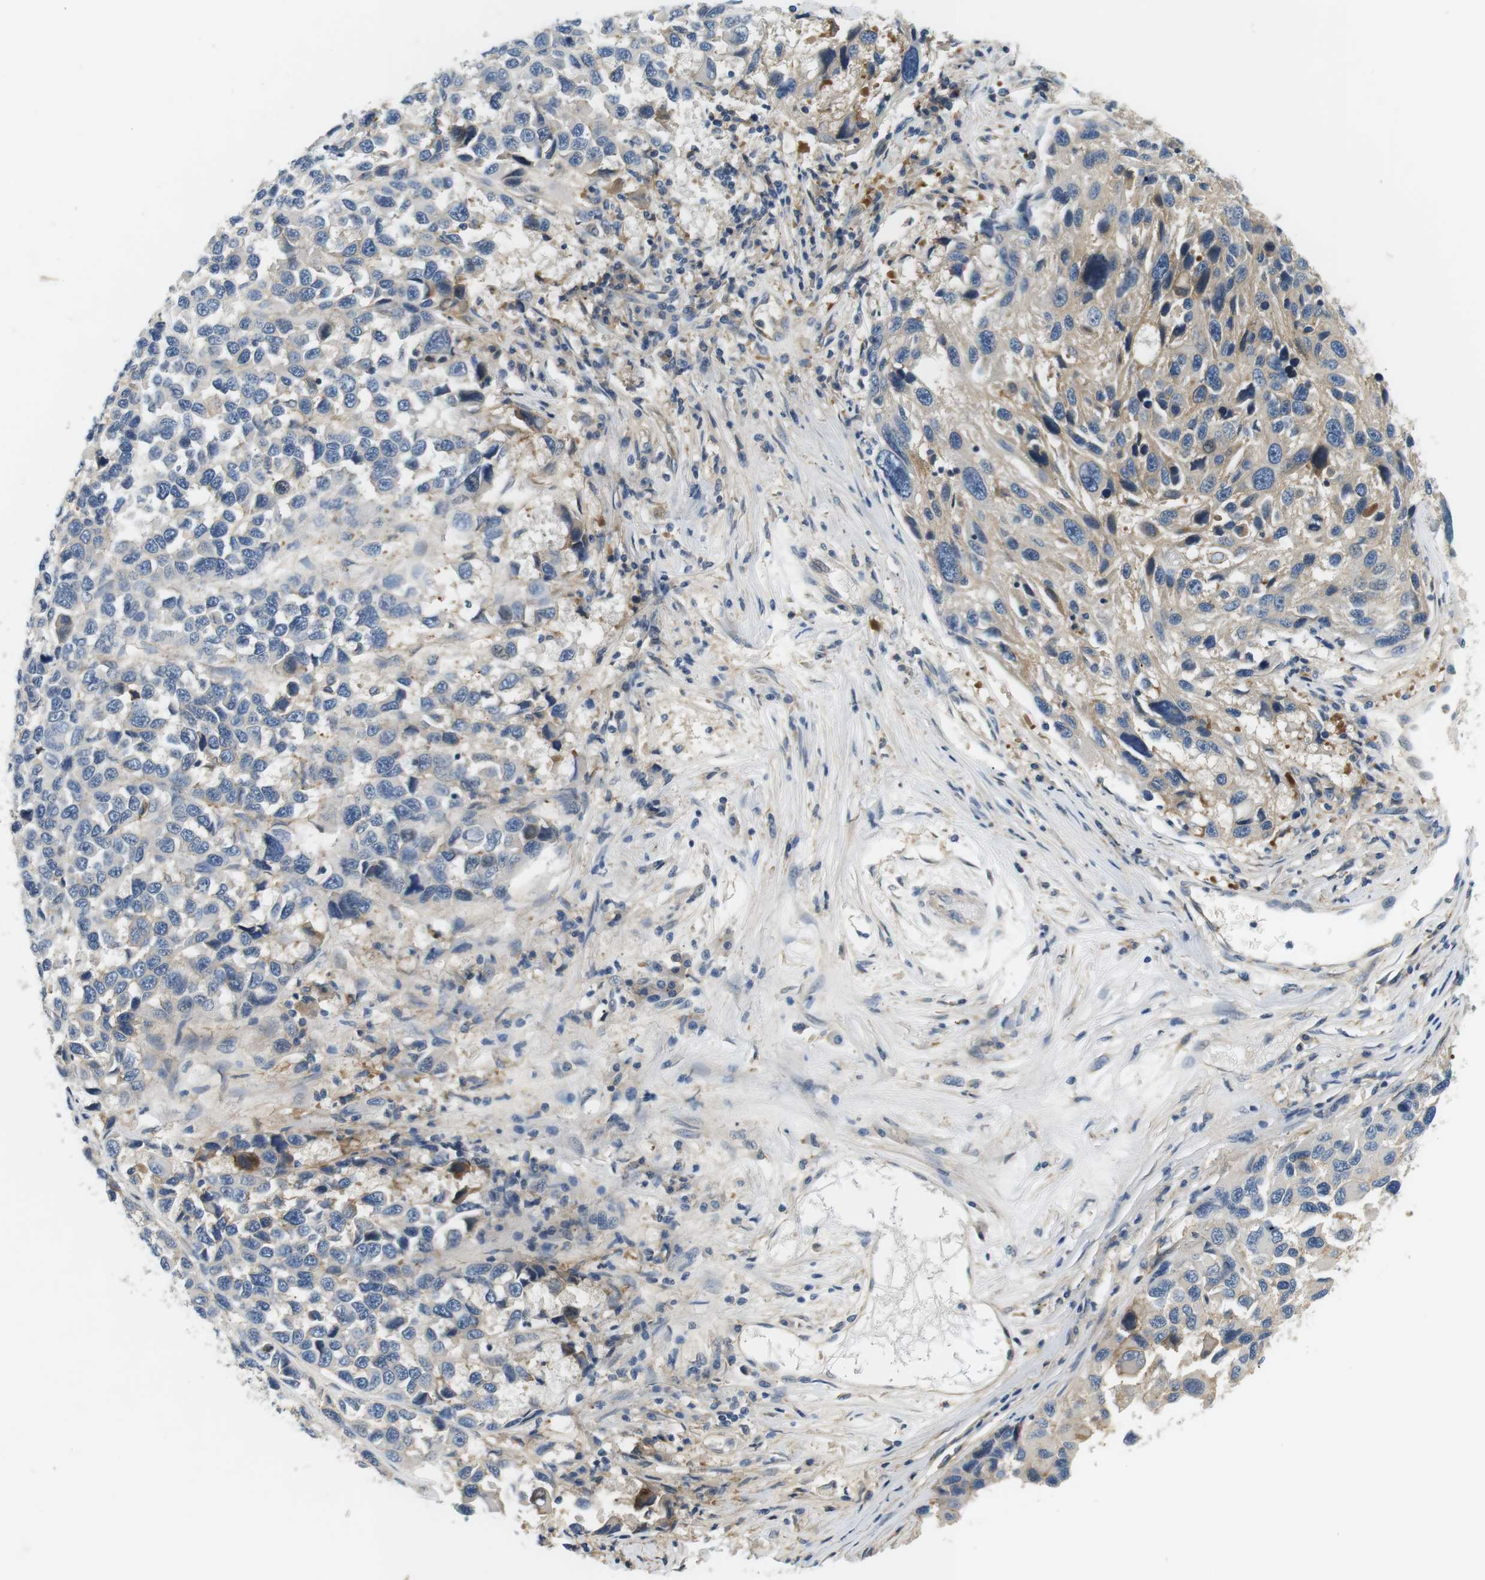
{"staining": {"intensity": "negative", "quantity": "none", "location": "none"}, "tissue": "melanoma", "cell_type": "Tumor cells", "image_type": "cancer", "snomed": [{"axis": "morphology", "description": "Malignant melanoma, NOS"}, {"axis": "topography", "description": "Skin"}], "caption": "The micrograph displays no staining of tumor cells in malignant melanoma. (Stains: DAB (3,3'-diaminobenzidine) immunohistochemistry (IHC) with hematoxylin counter stain, Microscopy: brightfield microscopy at high magnification).", "gene": "SLC30A1", "patient": {"sex": "male", "age": 53}}